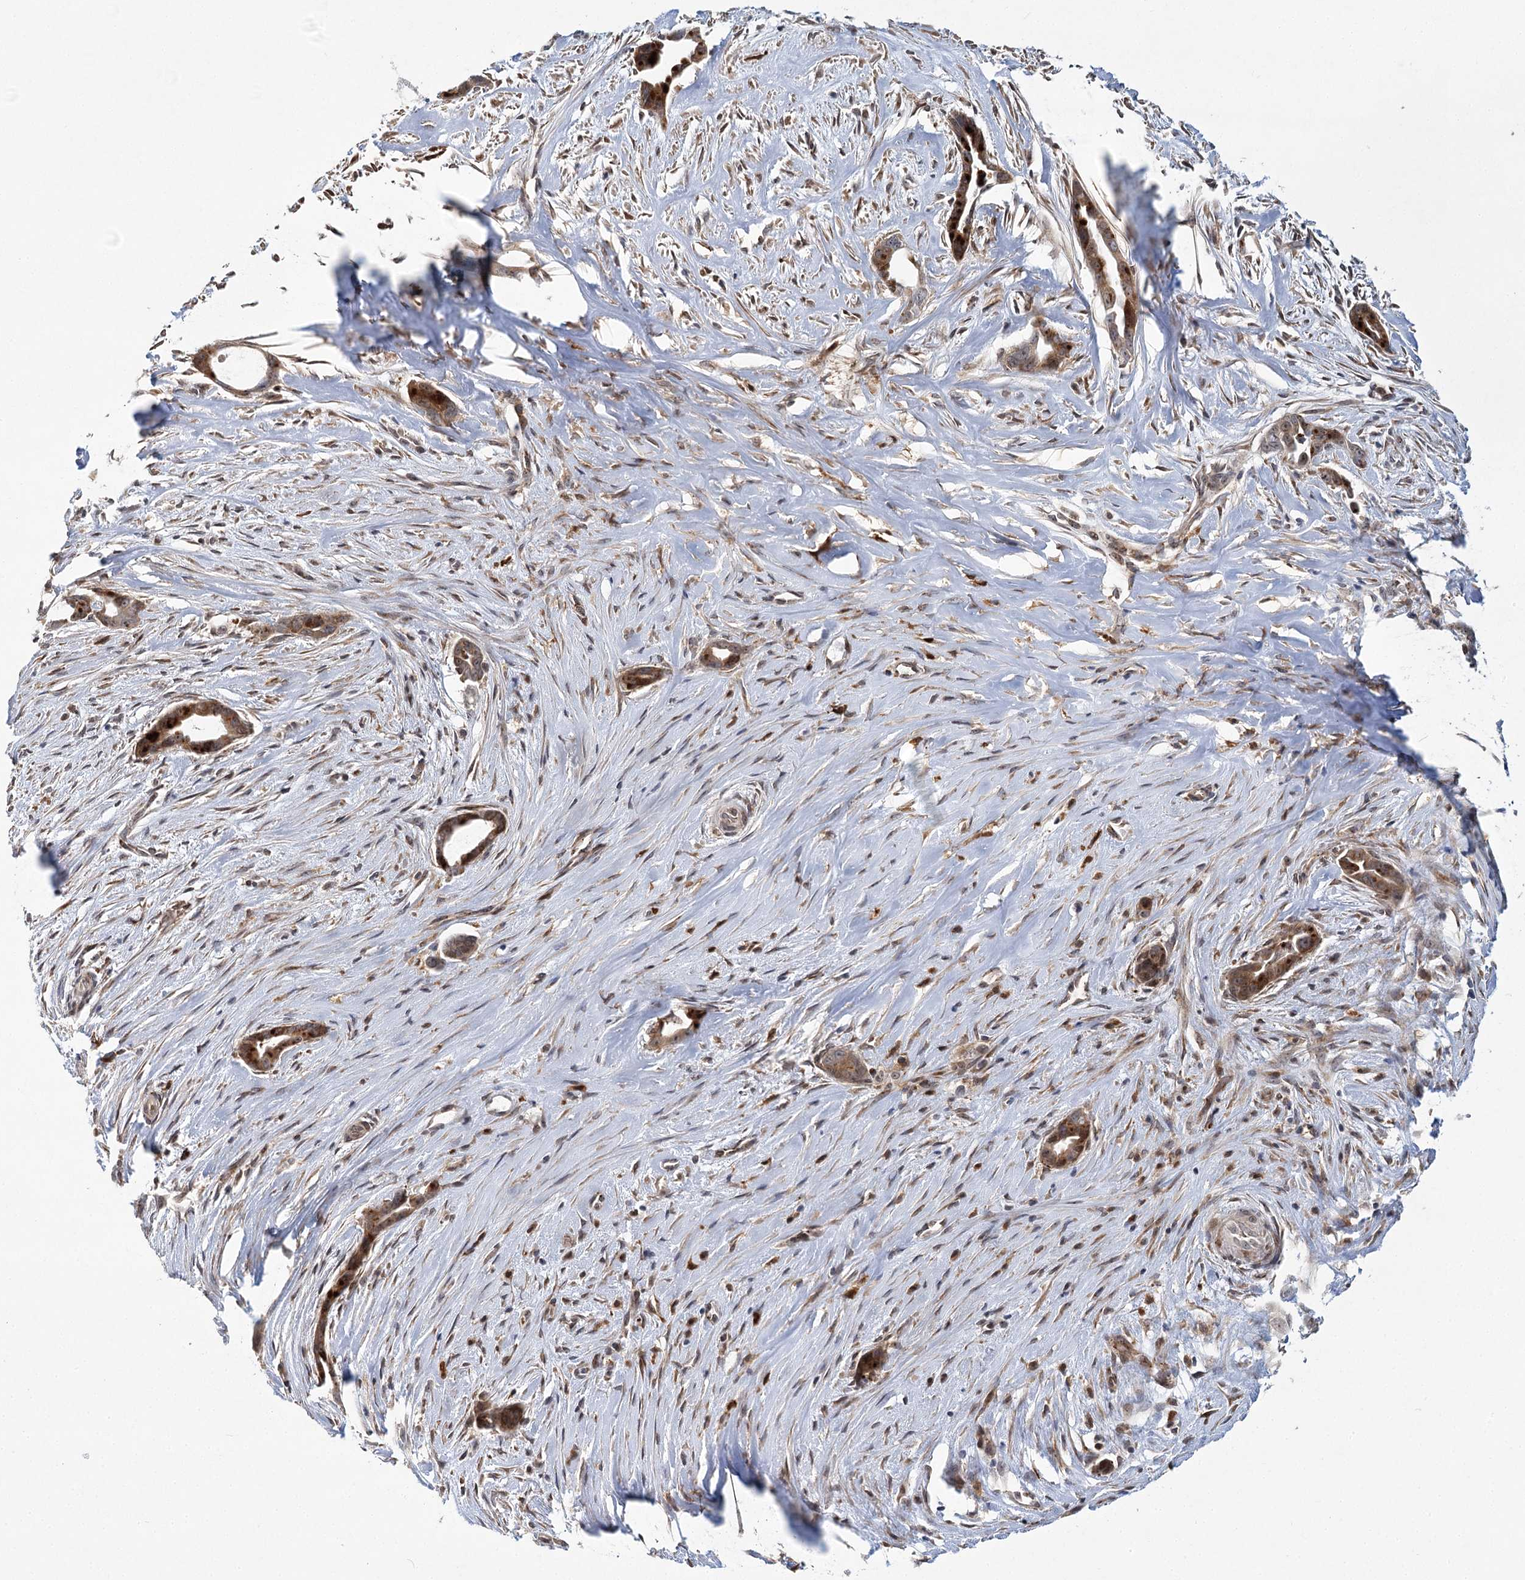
{"staining": {"intensity": "strong", "quantity": ">75%", "location": "cytoplasmic/membranous,nuclear"}, "tissue": "liver cancer", "cell_type": "Tumor cells", "image_type": "cancer", "snomed": [{"axis": "morphology", "description": "Cholangiocarcinoma"}, {"axis": "topography", "description": "Liver"}], "caption": "Immunohistochemistry of cholangiocarcinoma (liver) demonstrates high levels of strong cytoplasmic/membranous and nuclear expression in about >75% of tumor cells.", "gene": "WDR36", "patient": {"sex": "female", "age": 55}}